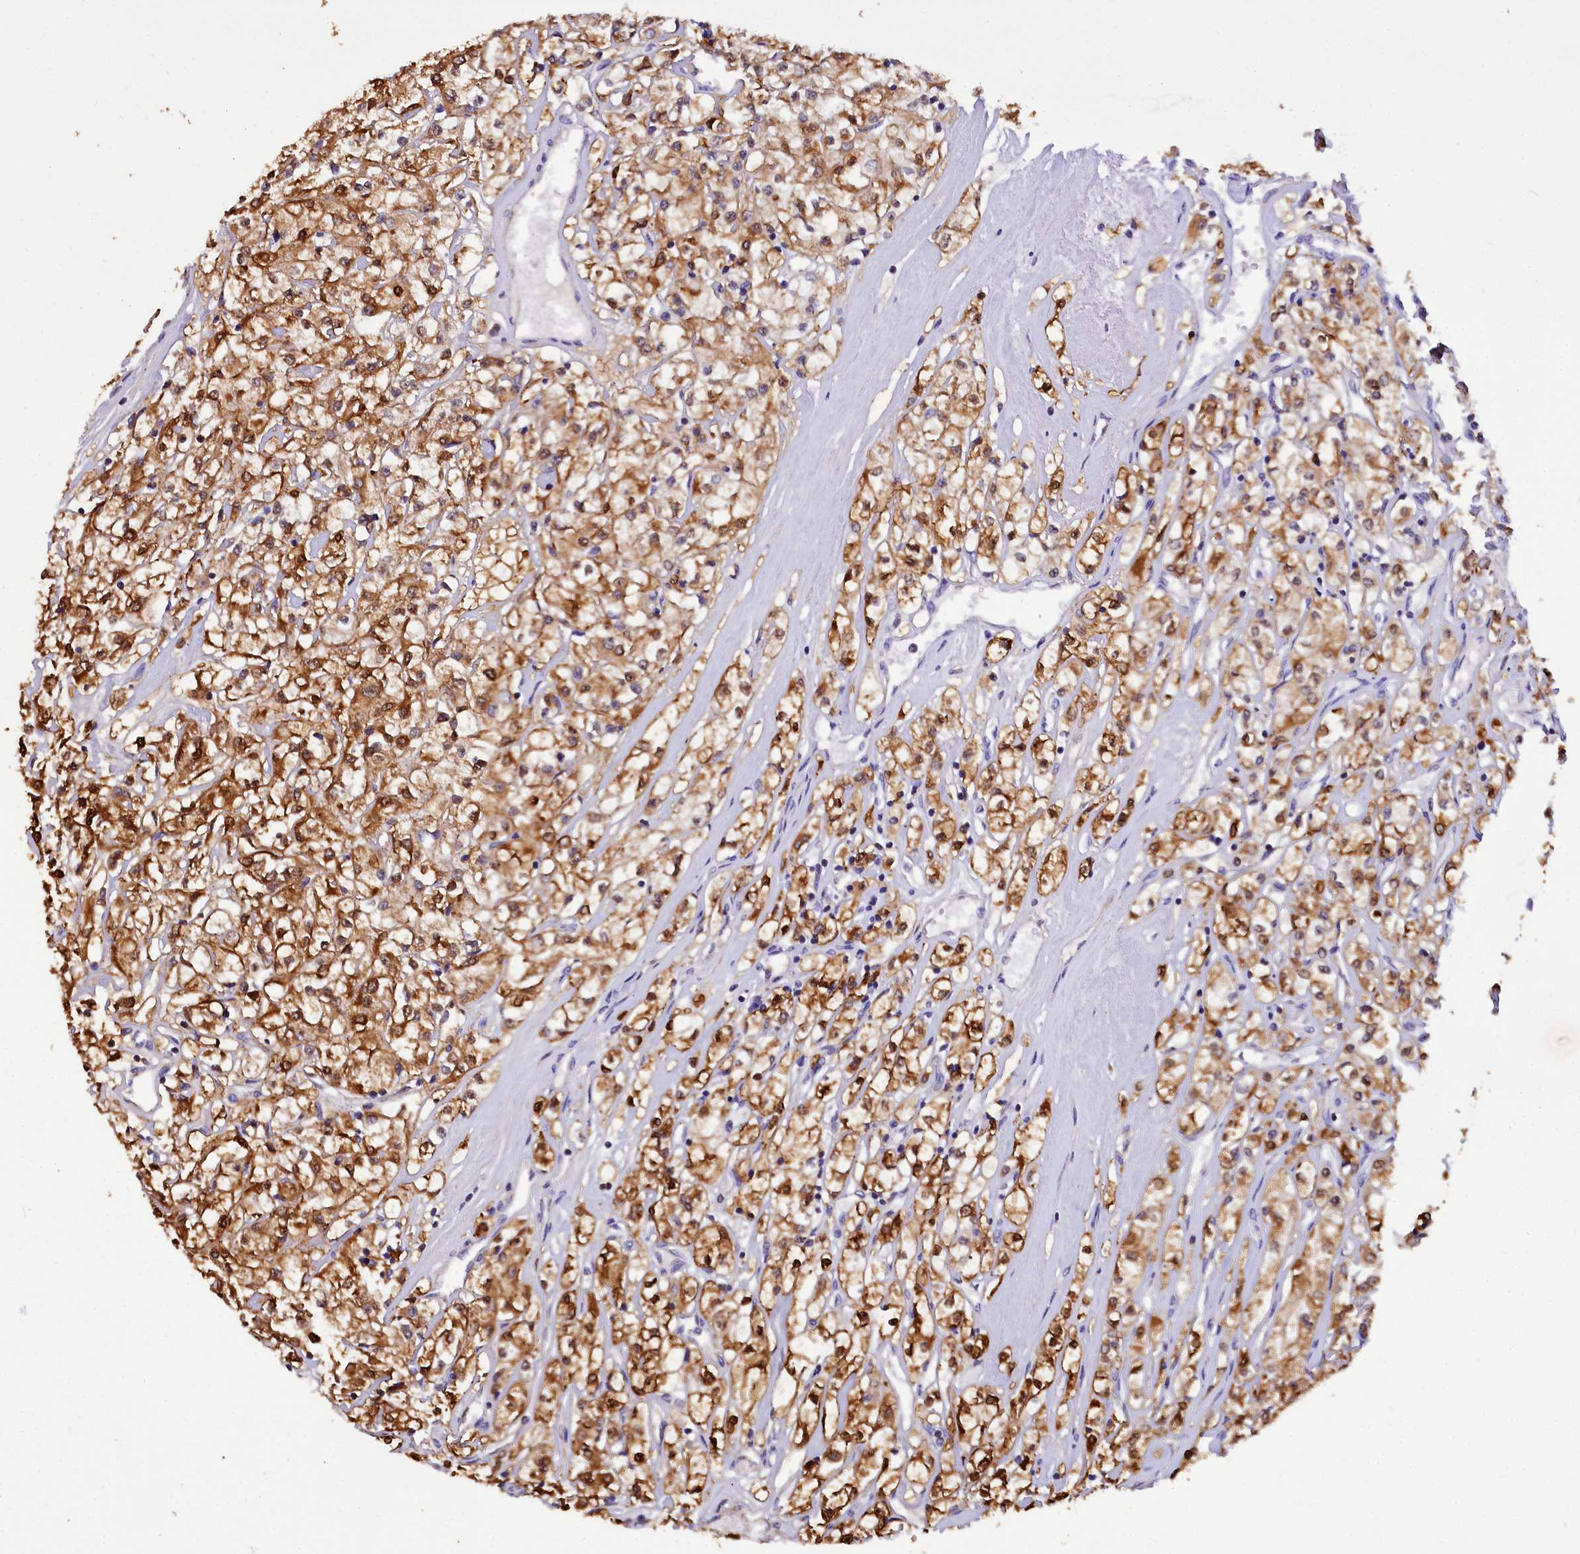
{"staining": {"intensity": "moderate", "quantity": ">75%", "location": "cytoplasmic/membranous"}, "tissue": "renal cancer", "cell_type": "Tumor cells", "image_type": "cancer", "snomed": [{"axis": "morphology", "description": "Adenocarcinoma, NOS"}, {"axis": "topography", "description": "Kidney"}], "caption": "The photomicrograph displays a brown stain indicating the presence of a protein in the cytoplasmic/membranous of tumor cells in adenocarcinoma (renal).", "gene": "TASOR2", "patient": {"sex": "female", "age": 59}}